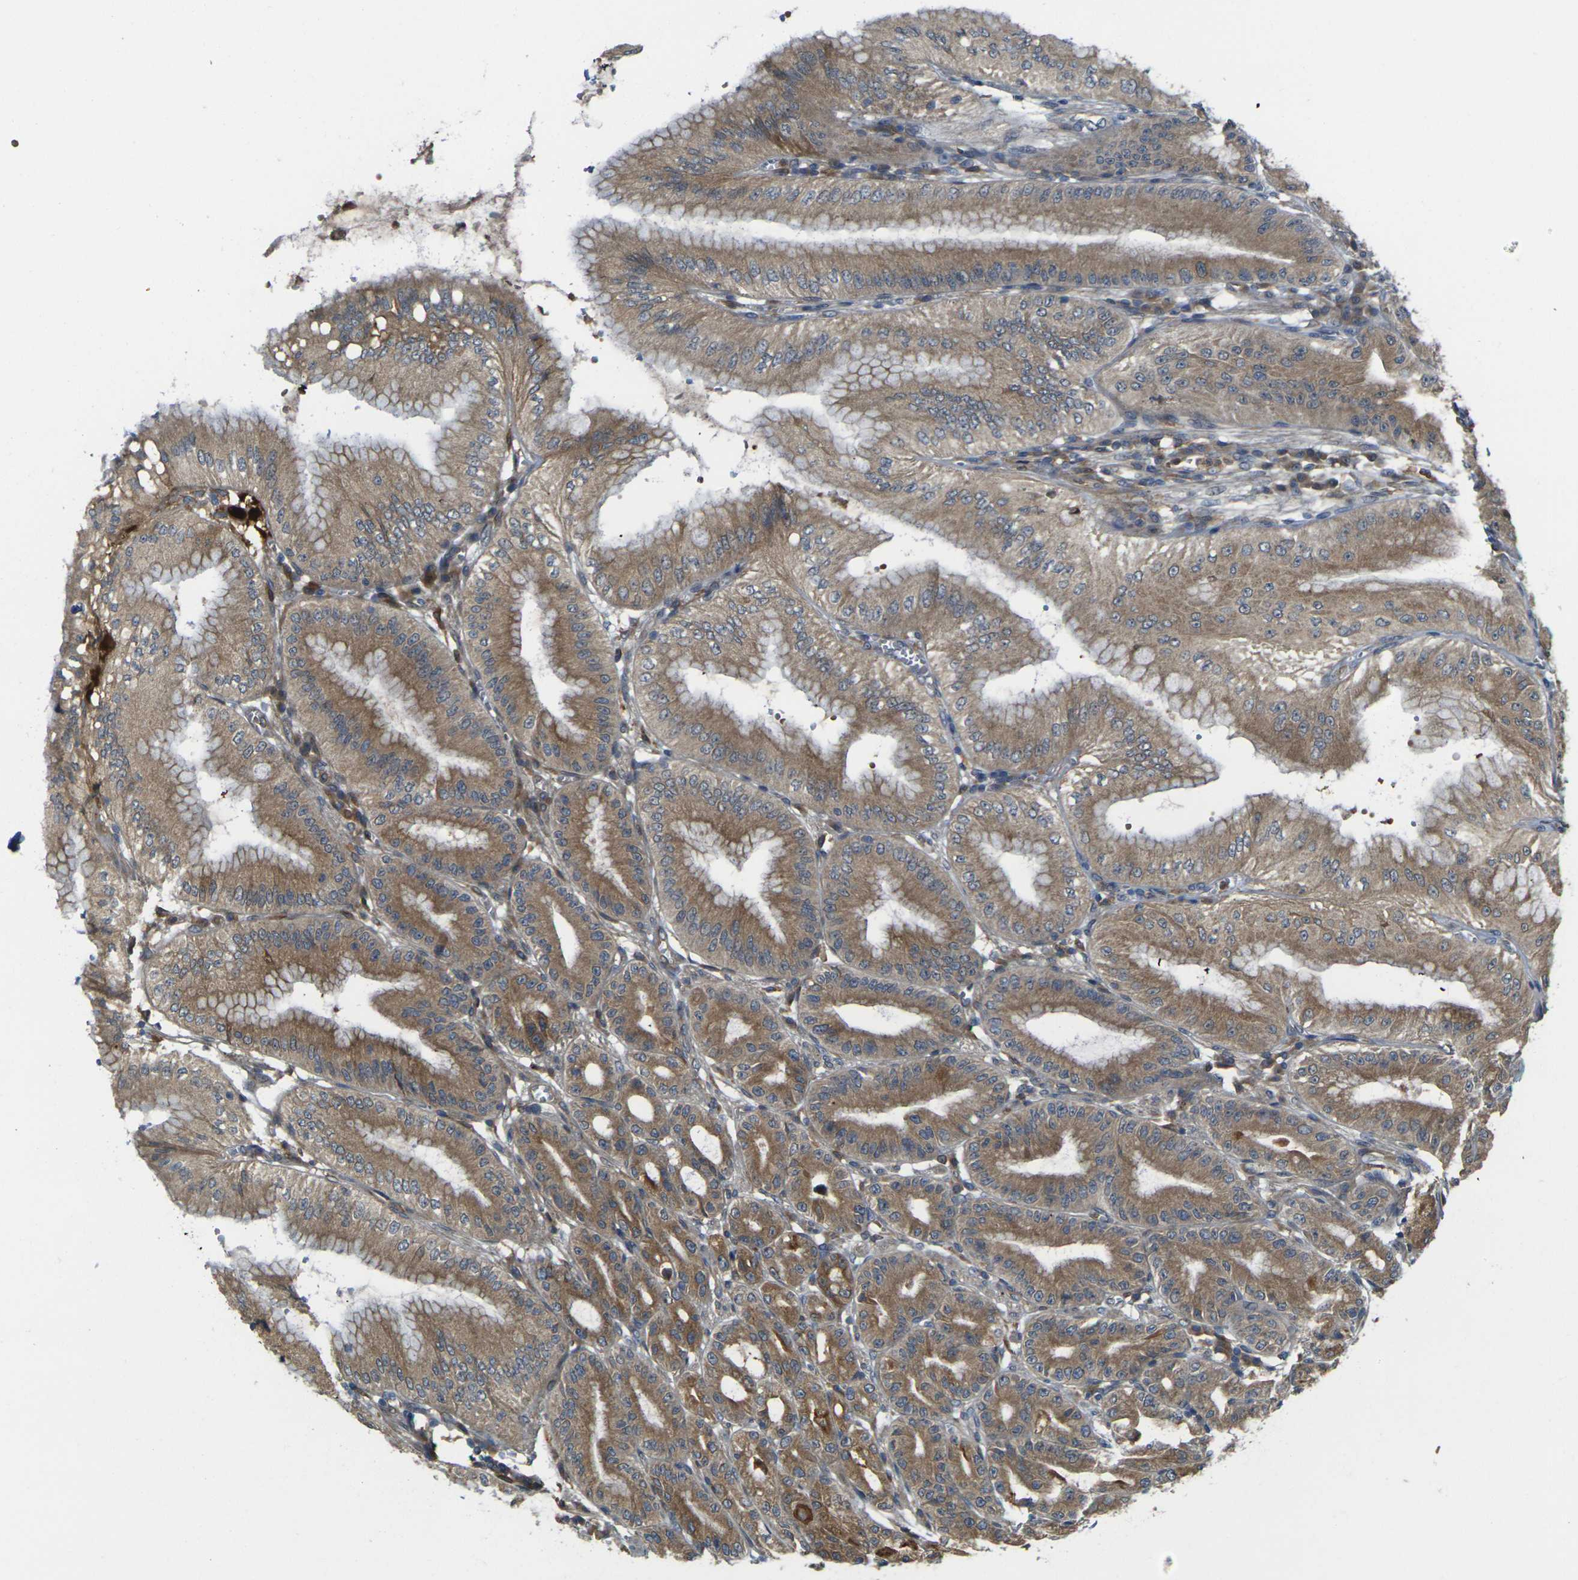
{"staining": {"intensity": "moderate", "quantity": ">75%", "location": "cytoplasmic/membranous"}, "tissue": "stomach", "cell_type": "Glandular cells", "image_type": "normal", "snomed": [{"axis": "morphology", "description": "Normal tissue, NOS"}, {"axis": "topography", "description": "Stomach, lower"}], "caption": "IHC photomicrograph of normal human stomach stained for a protein (brown), which demonstrates medium levels of moderate cytoplasmic/membranous positivity in approximately >75% of glandular cells.", "gene": "FZD1", "patient": {"sex": "male", "age": 71}}